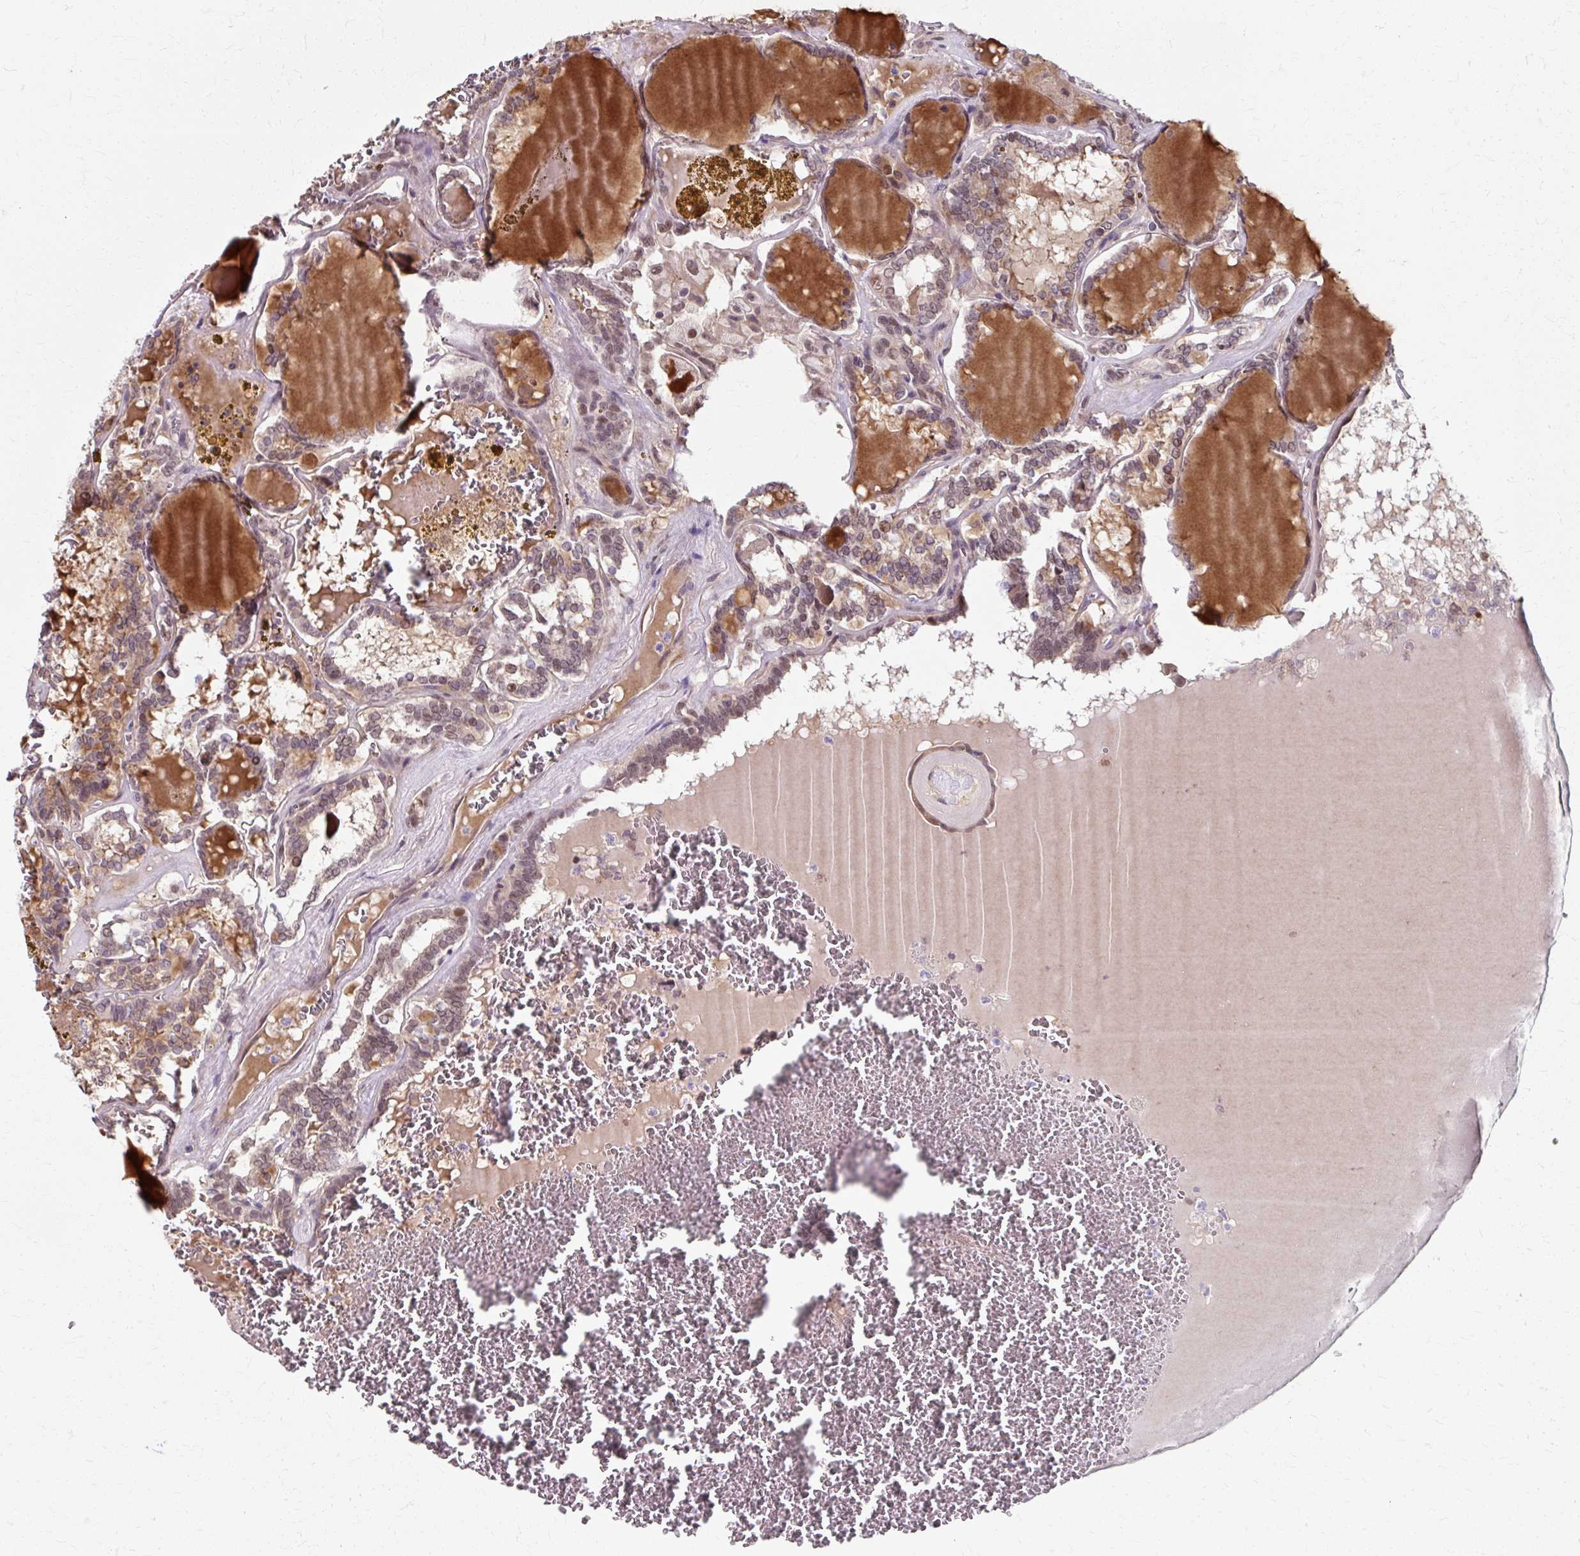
{"staining": {"intensity": "weak", "quantity": "<25%", "location": "cytoplasmic/membranous,nuclear"}, "tissue": "thyroid cancer", "cell_type": "Tumor cells", "image_type": "cancer", "snomed": [{"axis": "morphology", "description": "Papillary adenocarcinoma, NOS"}, {"axis": "topography", "description": "Thyroid gland"}], "caption": "This is an immunohistochemistry histopathology image of thyroid cancer. There is no expression in tumor cells.", "gene": "ZNF555", "patient": {"sex": "female", "age": 72}}